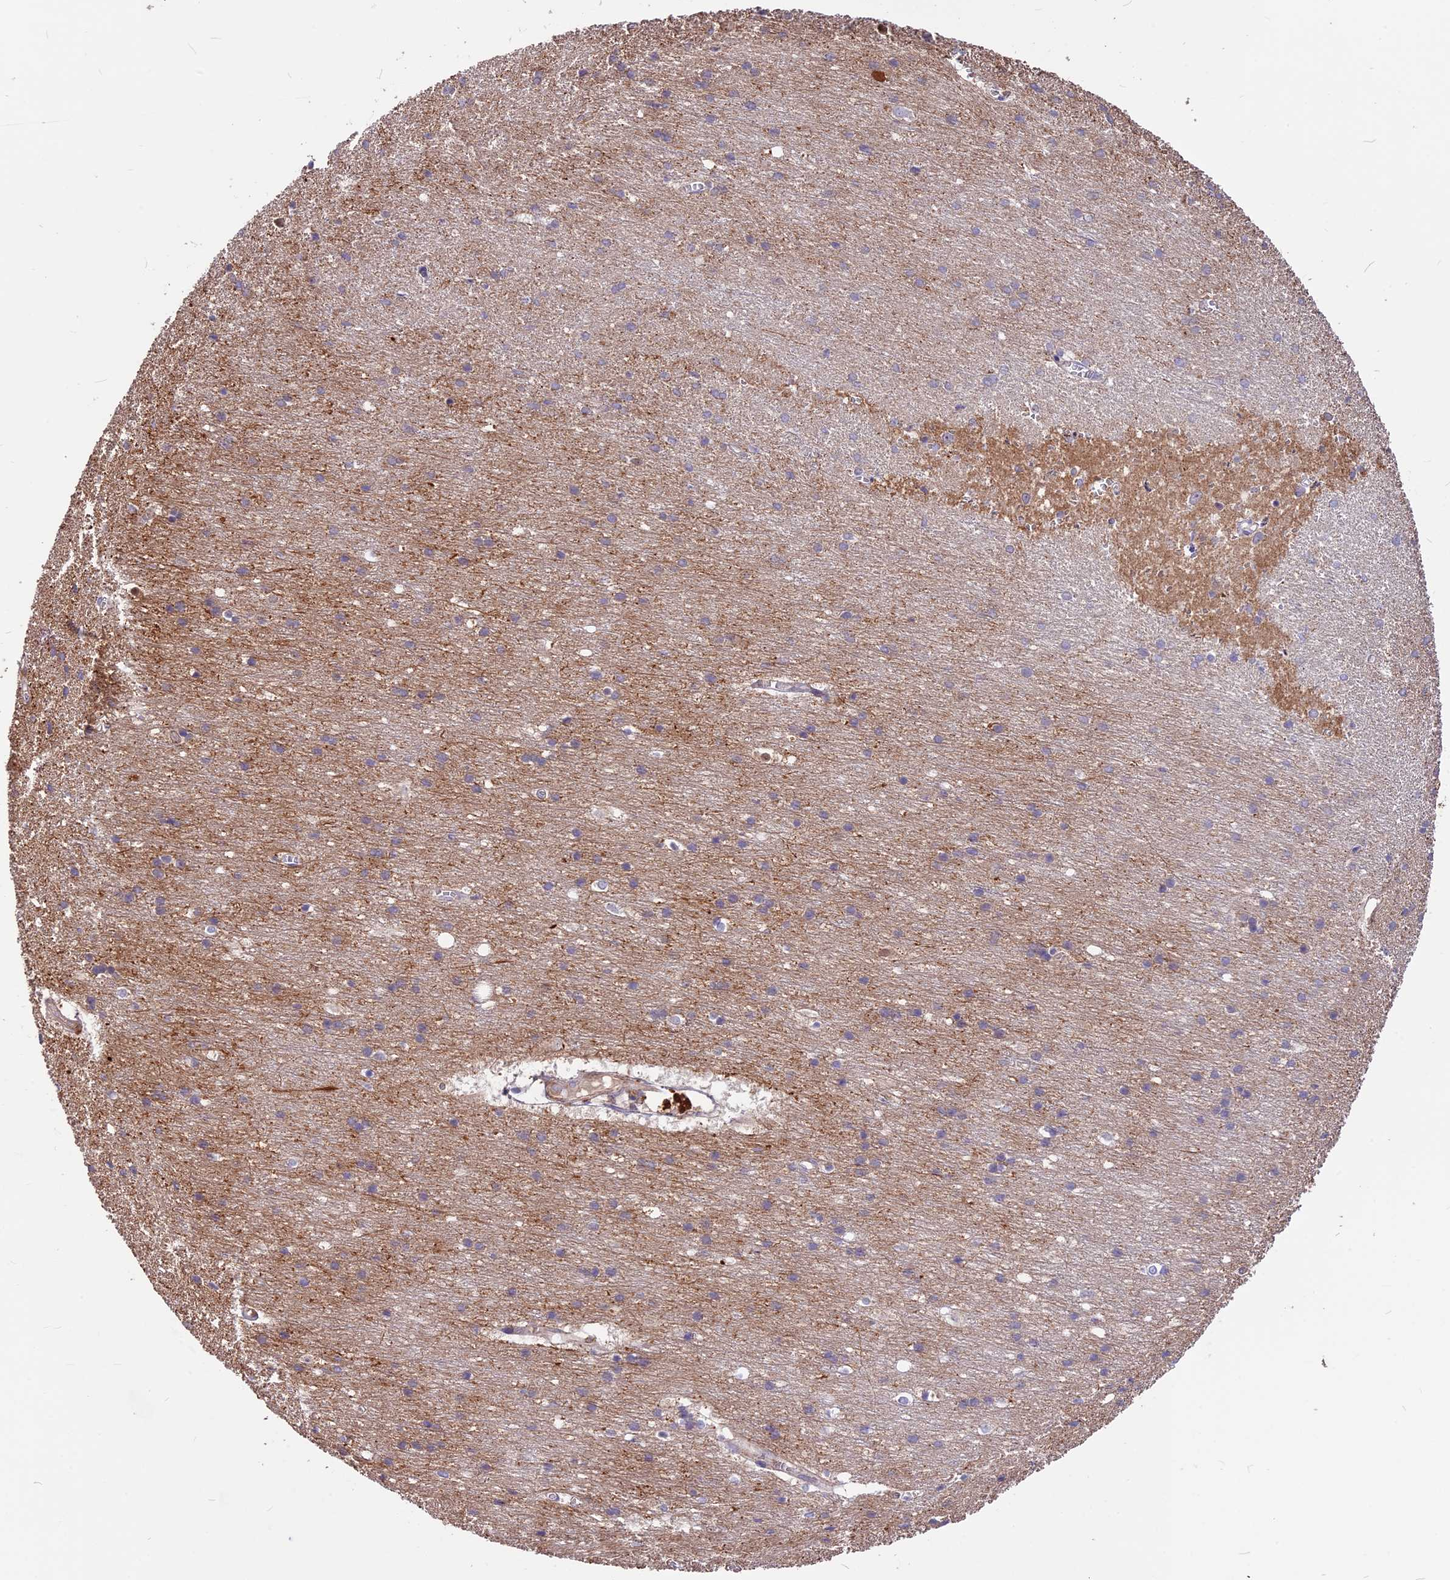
{"staining": {"intensity": "negative", "quantity": "none", "location": "none"}, "tissue": "cerebral cortex", "cell_type": "Endothelial cells", "image_type": "normal", "snomed": [{"axis": "morphology", "description": "Normal tissue, NOS"}, {"axis": "topography", "description": "Cerebral cortex"}], "caption": "IHC histopathology image of normal human cerebral cortex stained for a protein (brown), which demonstrates no staining in endothelial cells.", "gene": "ANO3", "patient": {"sex": "male", "age": 54}}